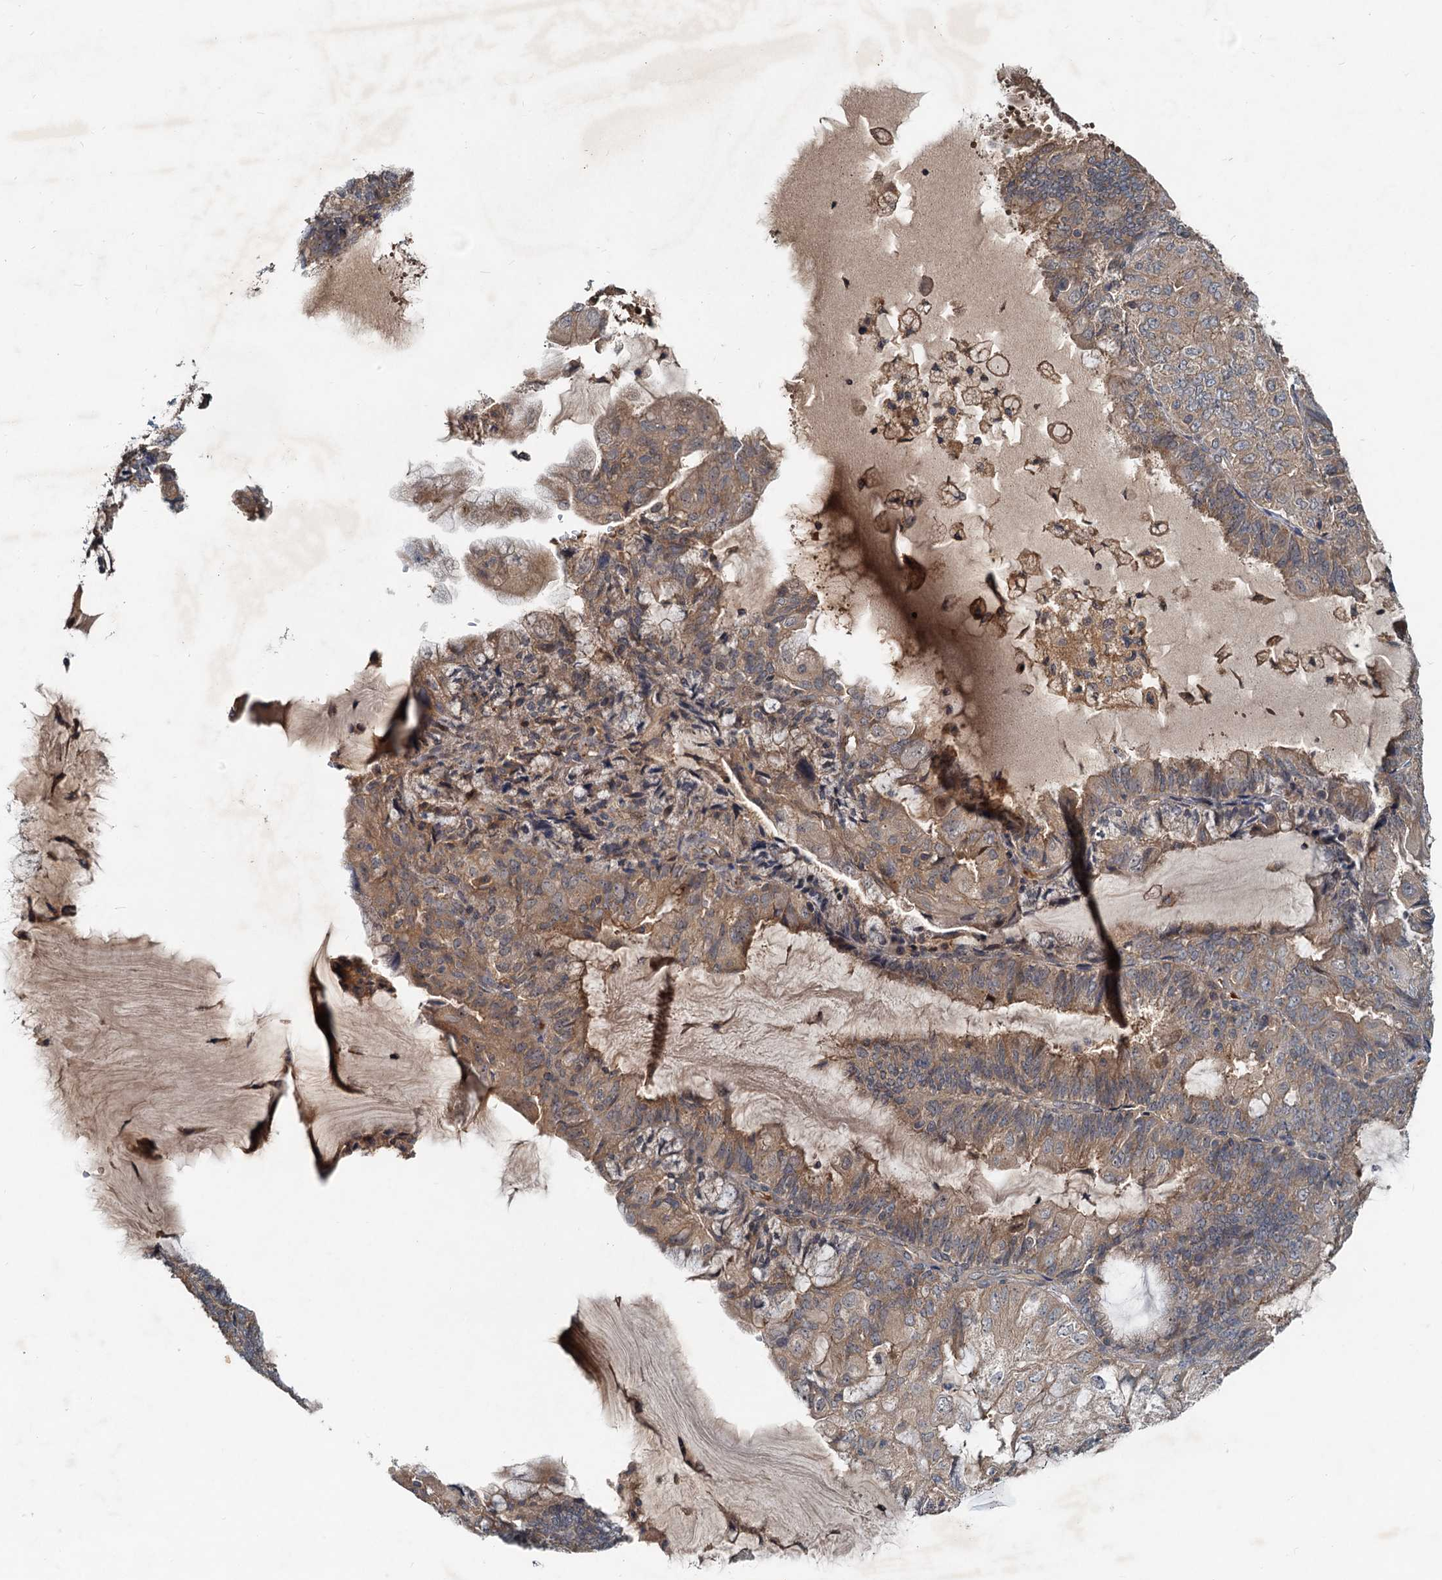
{"staining": {"intensity": "moderate", "quantity": ">75%", "location": "cytoplasmic/membranous"}, "tissue": "endometrial cancer", "cell_type": "Tumor cells", "image_type": "cancer", "snomed": [{"axis": "morphology", "description": "Adenocarcinoma, NOS"}, {"axis": "topography", "description": "Endometrium"}], "caption": "Endometrial adenocarcinoma stained with DAB (3,3'-diaminobenzidine) immunohistochemistry shows medium levels of moderate cytoplasmic/membranous expression in approximately >75% of tumor cells. (DAB IHC, brown staining for protein, blue staining for nuclei).", "gene": "CEP68", "patient": {"sex": "female", "age": 81}}